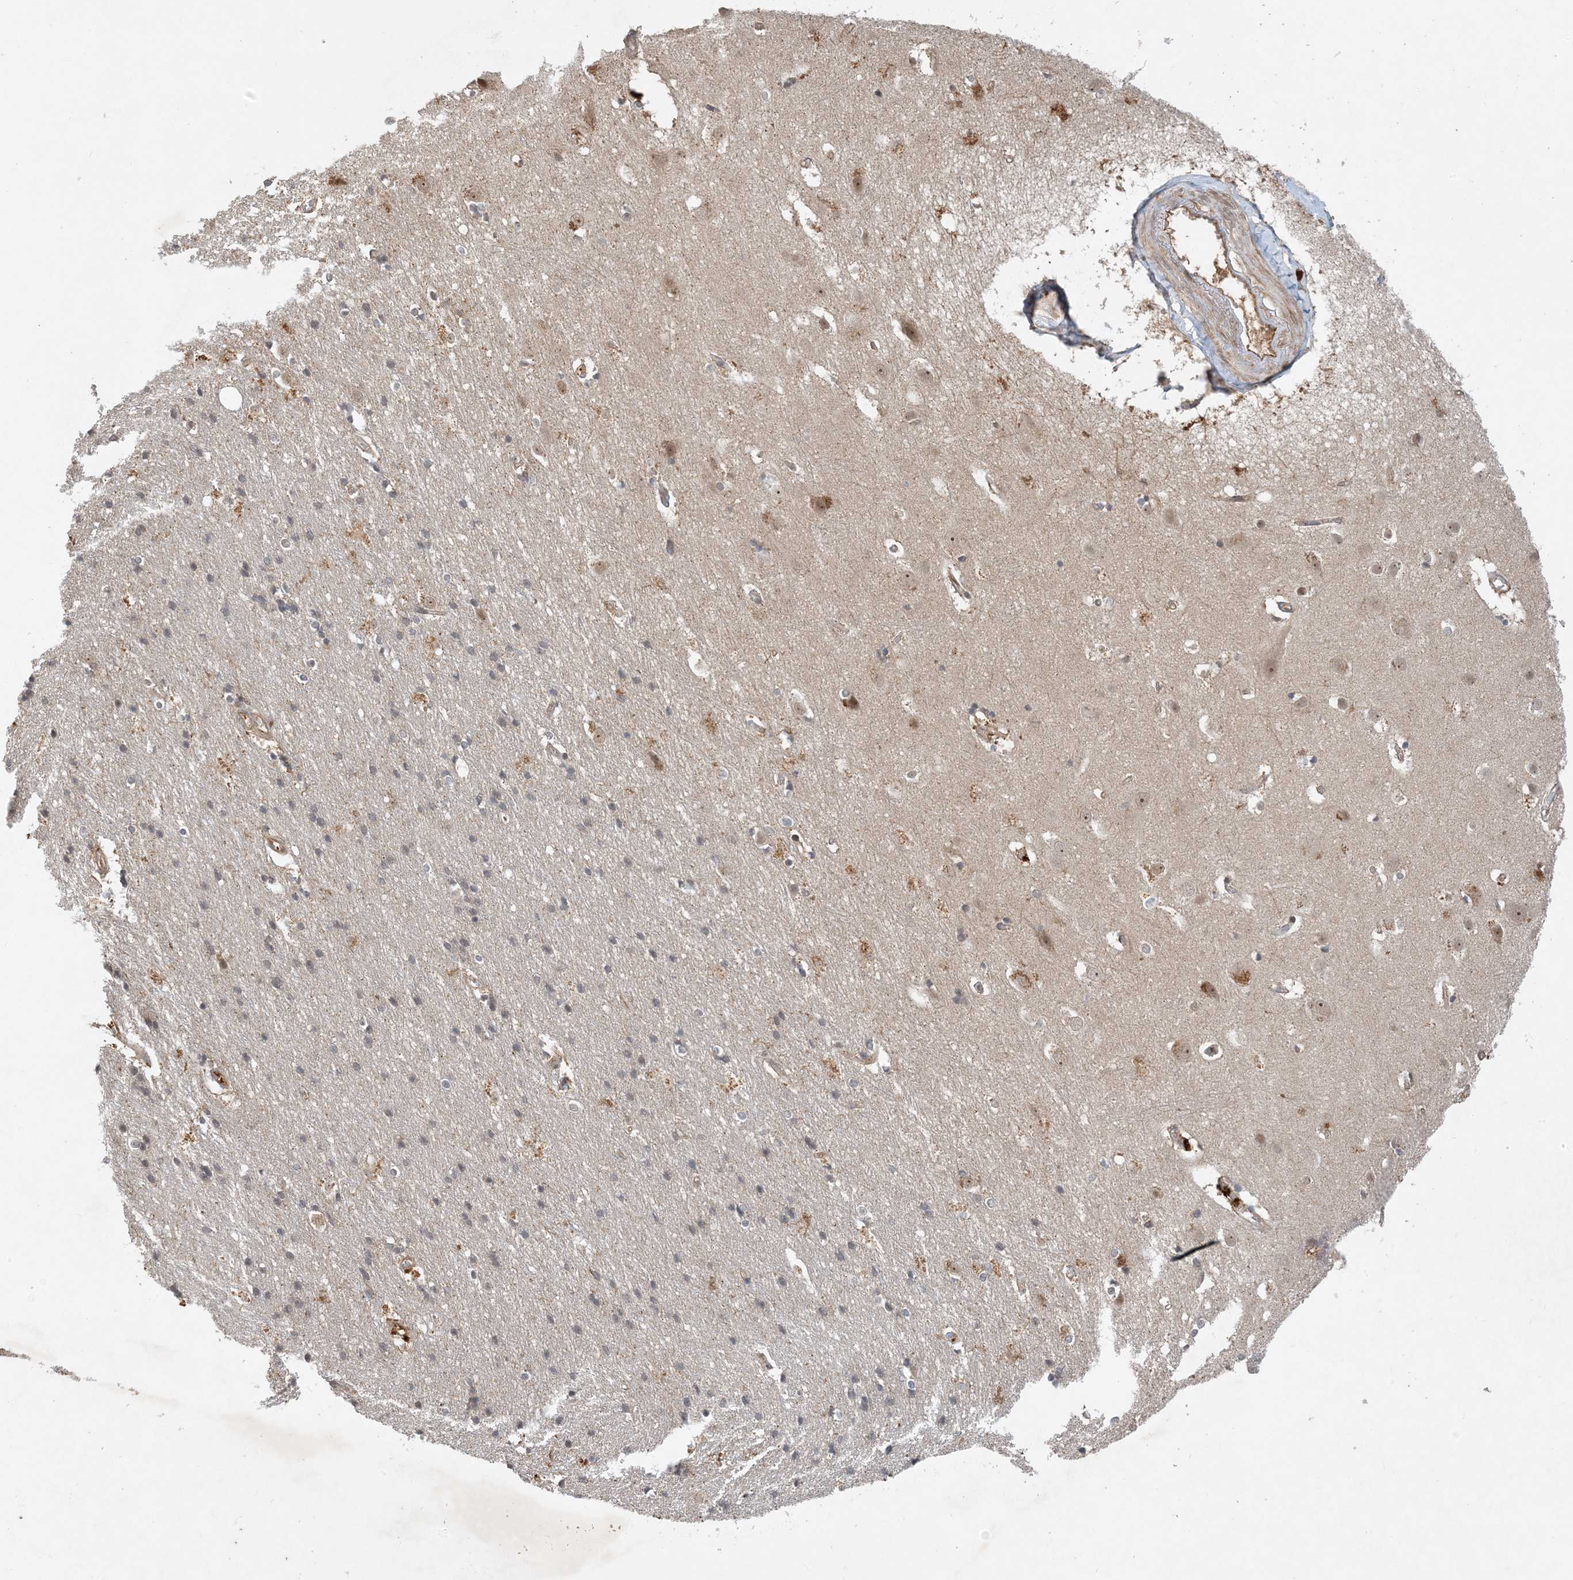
{"staining": {"intensity": "weak", "quantity": "25%-75%", "location": "cytoplasmic/membranous"}, "tissue": "cerebral cortex", "cell_type": "Endothelial cells", "image_type": "normal", "snomed": [{"axis": "morphology", "description": "Normal tissue, NOS"}, {"axis": "topography", "description": "Cerebral cortex"}], "caption": "Protein staining of unremarkable cerebral cortex demonstrates weak cytoplasmic/membranous positivity in about 25%-75% of endothelial cells. Using DAB (brown) and hematoxylin (blue) stains, captured at high magnification using brightfield microscopy.", "gene": "ZCCHC4", "patient": {"sex": "male", "age": 54}}